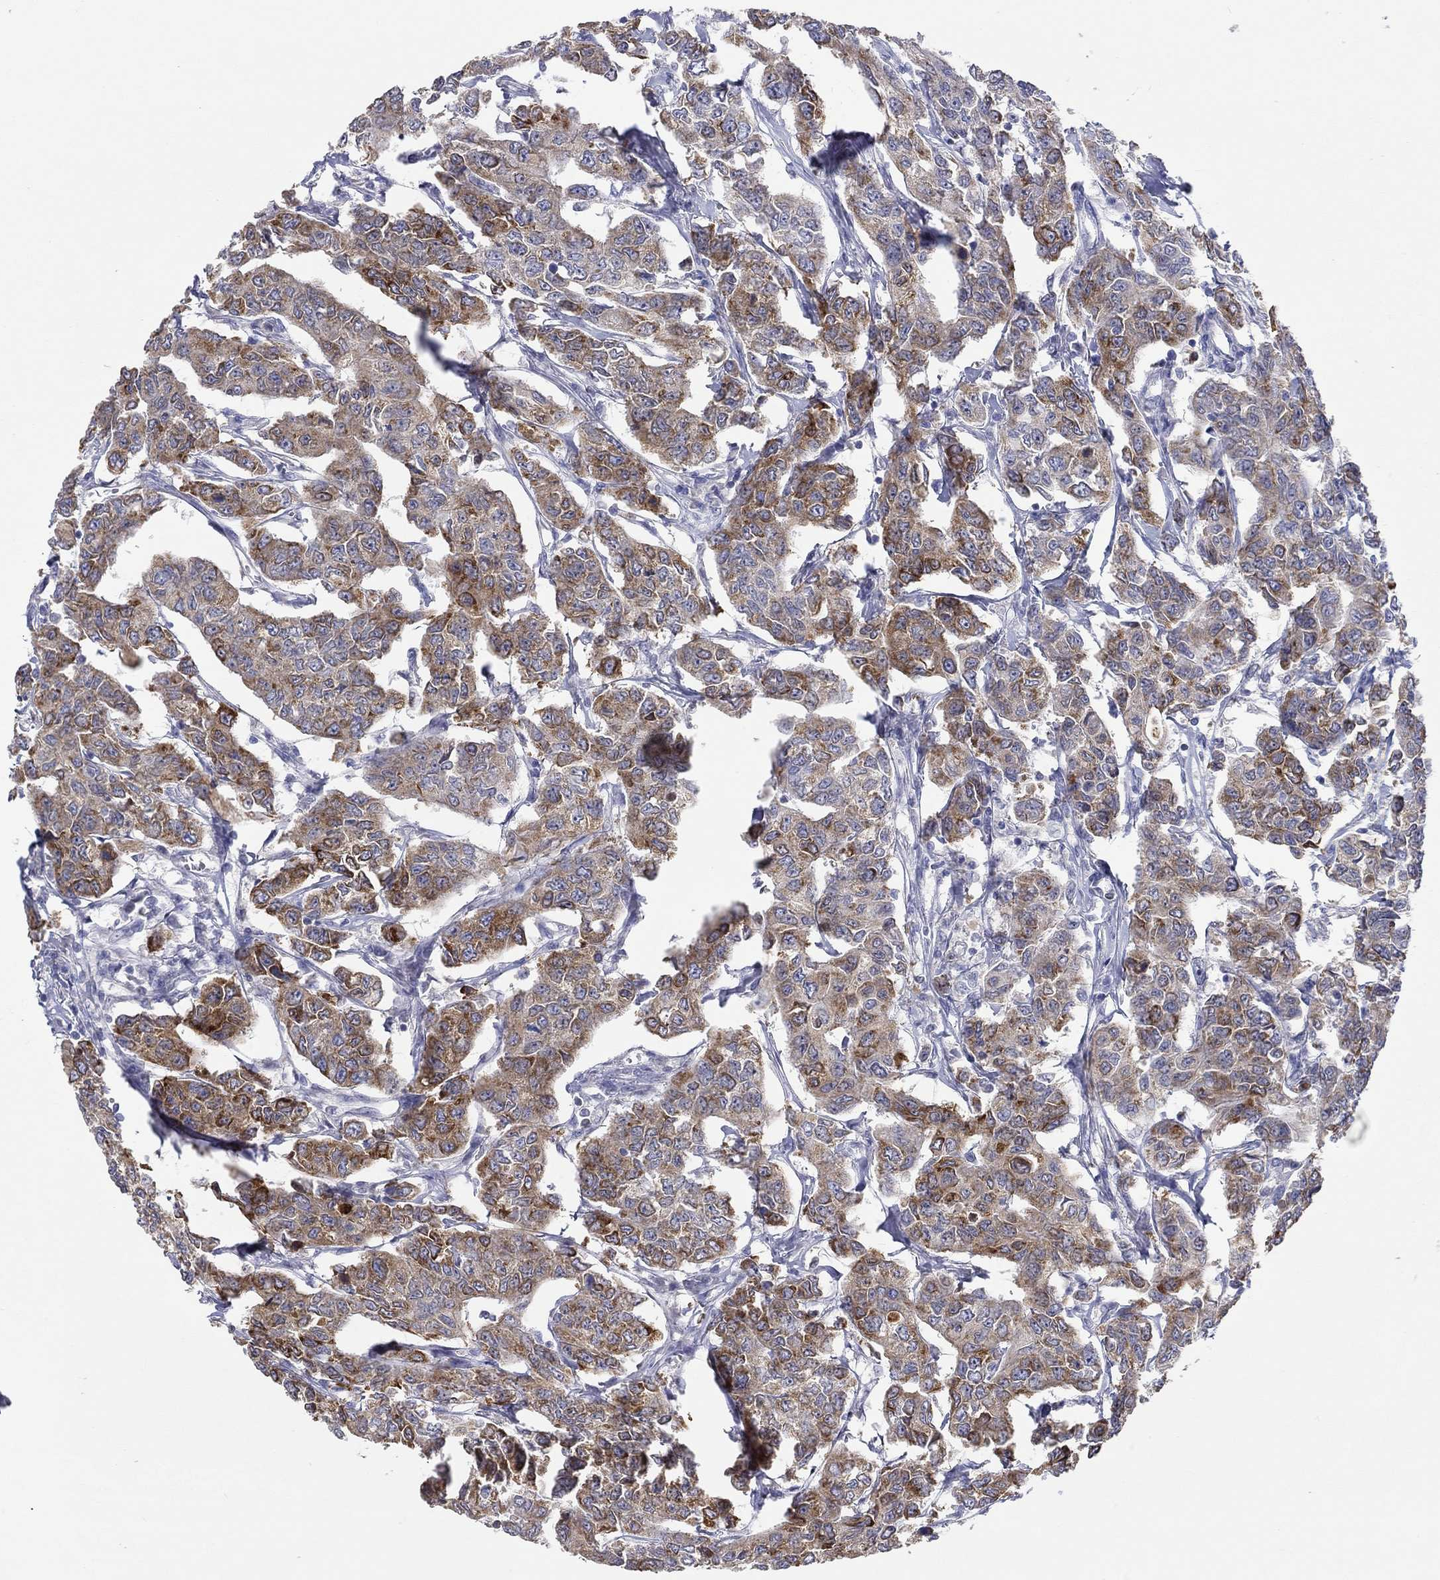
{"staining": {"intensity": "strong", "quantity": "25%-75%", "location": "cytoplasmic/membranous"}, "tissue": "breast cancer", "cell_type": "Tumor cells", "image_type": "cancer", "snomed": [{"axis": "morphology", "description": "Duct carcinoma"}, {"axis": "topography", "description": "Breast"}], "caption": "Tumor cells demonstrate strong cytoplasmic/membranous positivity in about 25%-75% of cells in breast infiltrating ductal carcinoma.", "gene": "ERMP1", "patient": {"sex": "female", "age": 88}}